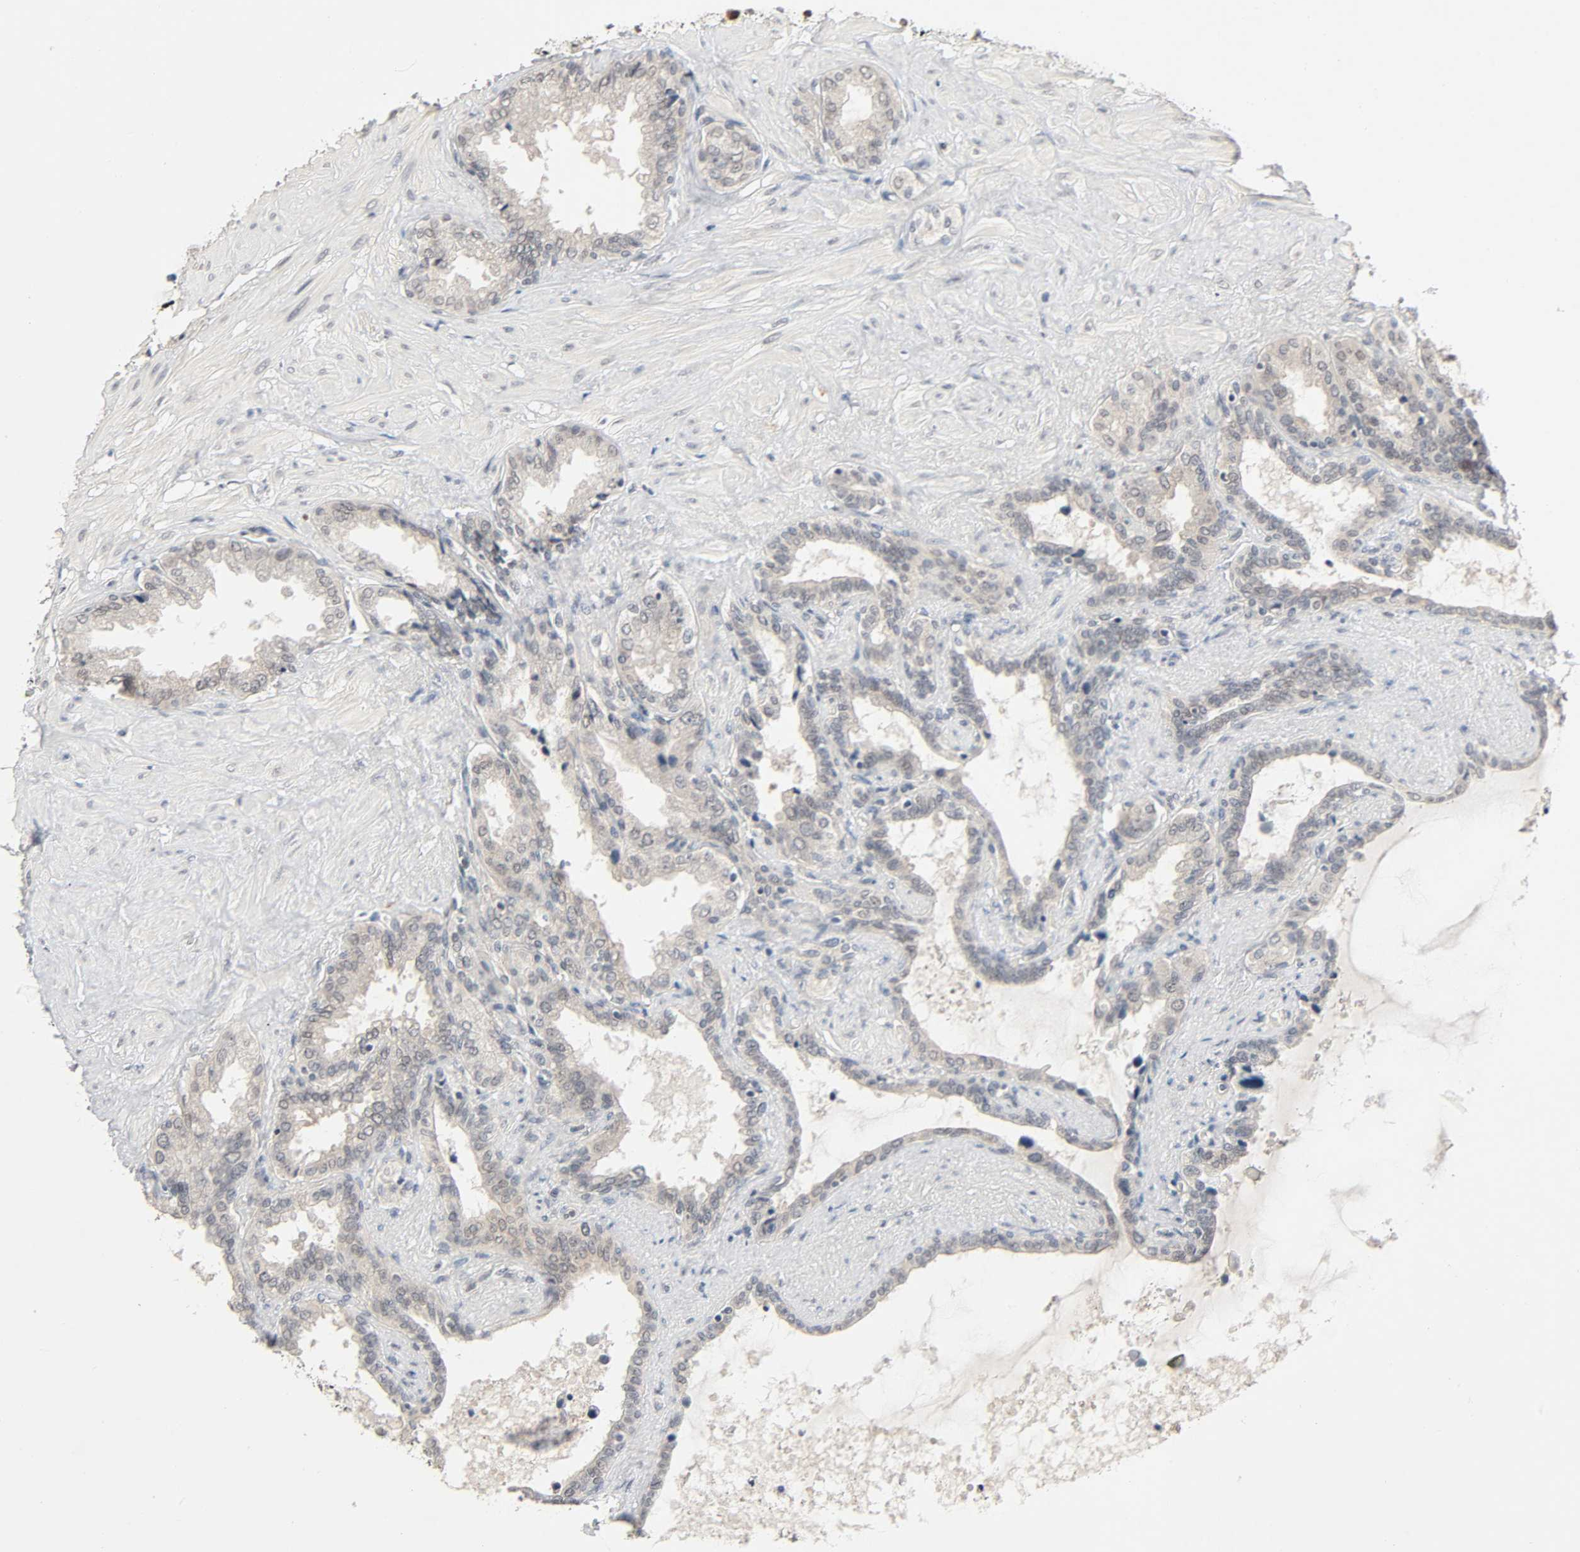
{"staining": {"intensity": "weak", "quantity": ">75%", "location": "cytoplasmic/membranous,nuclear"}, "tissue": "seminal vesicle", "cell_type": "Glandular cells", "image_type": "normal", "snomed": [{"axis": "morphology", "description": "Normal tissue, NOS"}, {"axis": "topography", "description": "Seminal veicle"}], "caption": "Unremarkable seminal vesicle was stained to show a protein in brown. There is low levels of weak cytoplasmic/membranous,nuclear staining in approximately >75% of glandular cells. Immunohistochemistry (ihc) stains the protein in brown and the nuclei are stained blue.", "gene": "MAPKAPK5", "patient": {"sex": "male", "age": 46}}